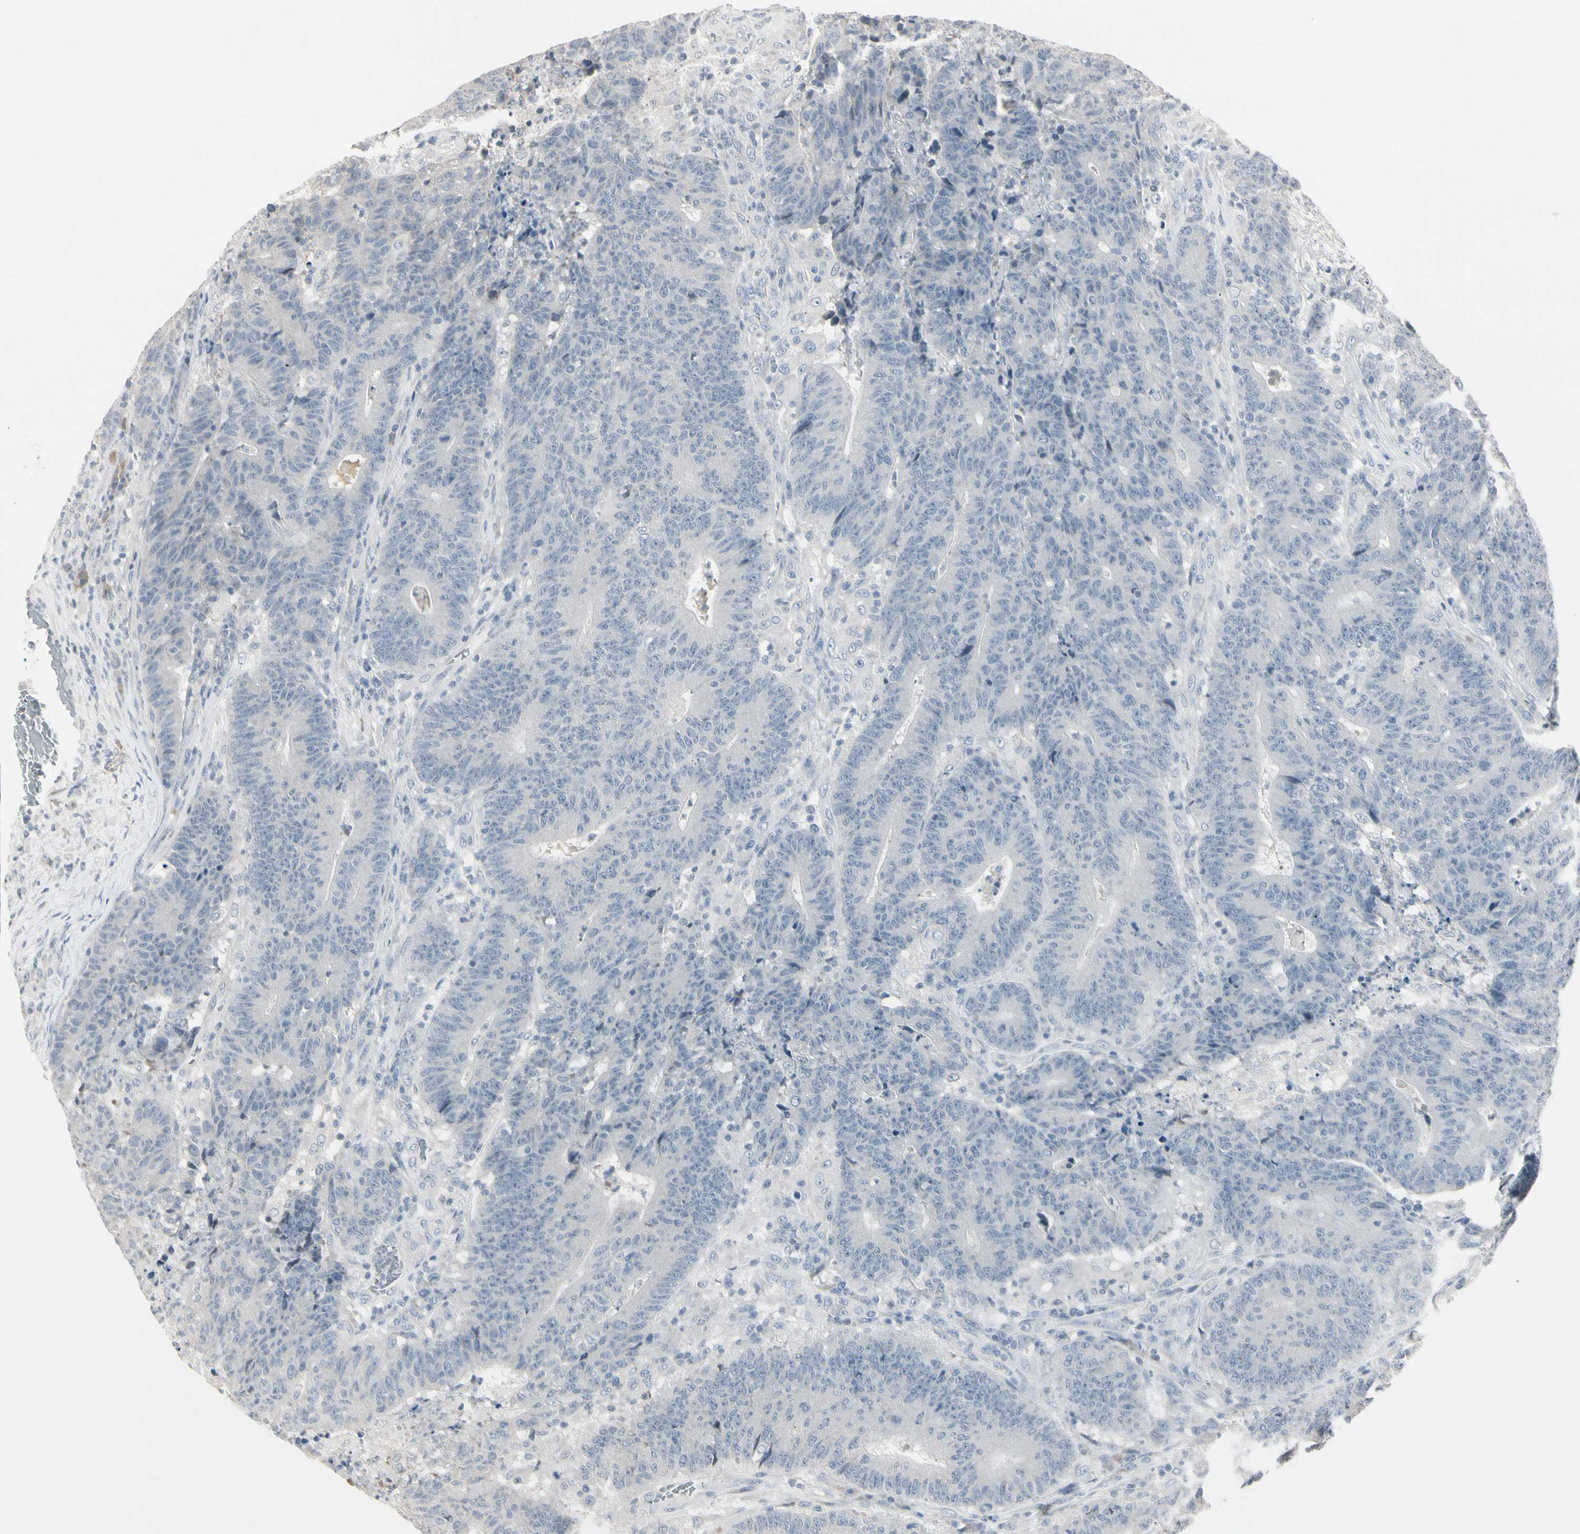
{"staining": {"intensity": "negative", "quantity": "none", "location": "none"}, "tissue": "colorectal cancer", "cell_type": "Tumor cells", "image_type": "cancer", "snomed": [{"axis": "morphology", "description": "Normal tissue, NOS"}, {"axis": "morphology", "description": "Adenocarcinoma, NOS"}, {"axis": "topography", "description": "Colon"}], "caption": "This is an immunohistochemistry (IHC) image of colorectal cancer (adenocarcinoma). There is no staining in tumor cells.", "gene": "DMPK", "patient": {"sex": "female", "age": 75}}